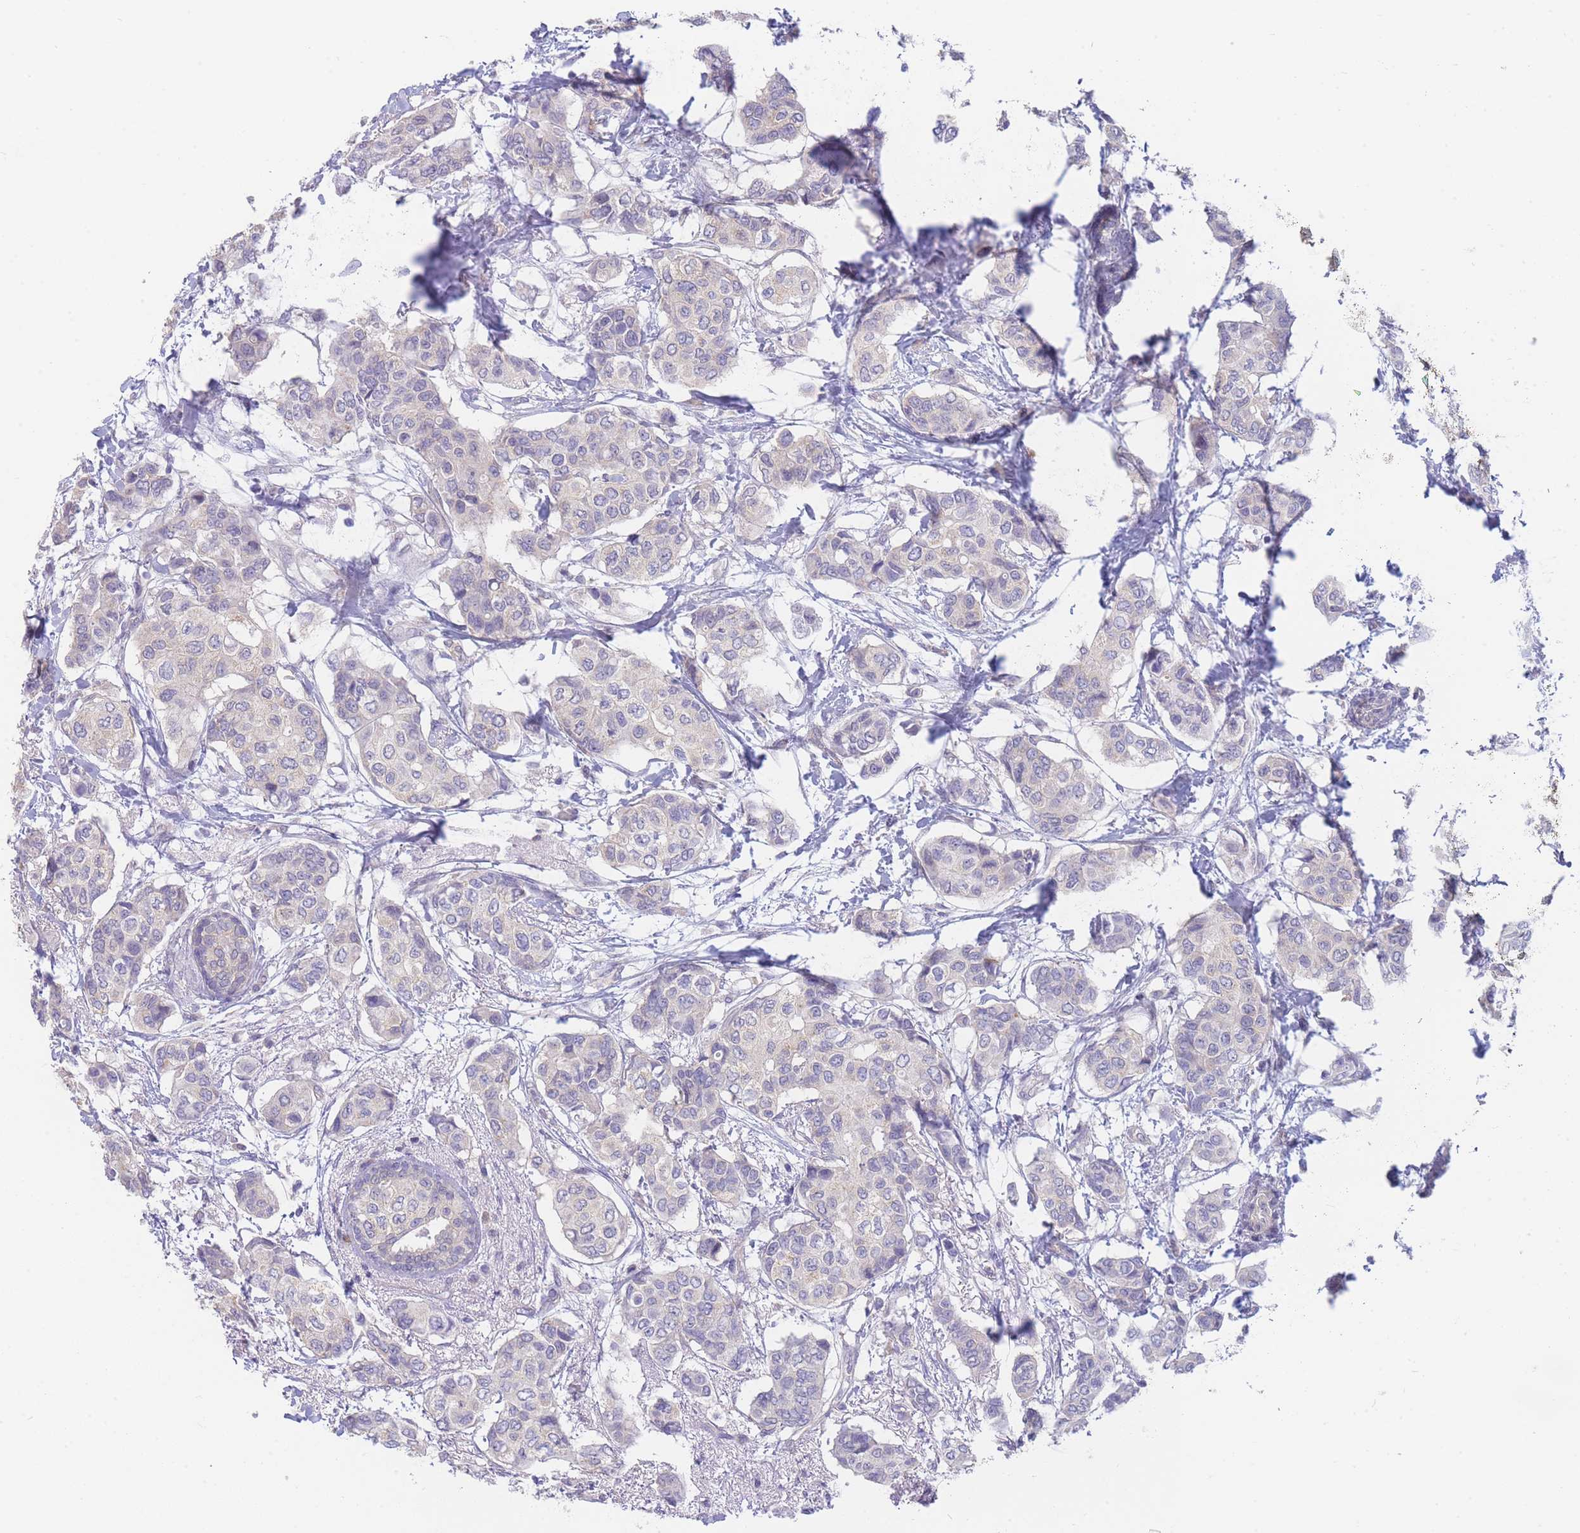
{"staining": {"intensity": "negative", "quantity": "none", "location": "none"}, "tissue": "breast cancer", "cell_type": "Tumor cells", "image_type": "cancer", "snomed": [{"axis": "morphology", "description": "Lobular carcinoma"}, {"axis": "topography", "description": "Breast"}], "caption": "An immunohistochemistry photomicrograph of breast cancer is shown. There is no staining in tumor cells of breast cancer.", "gene": "SUGT1", "patient": {"sex": "female", "age": 51}}